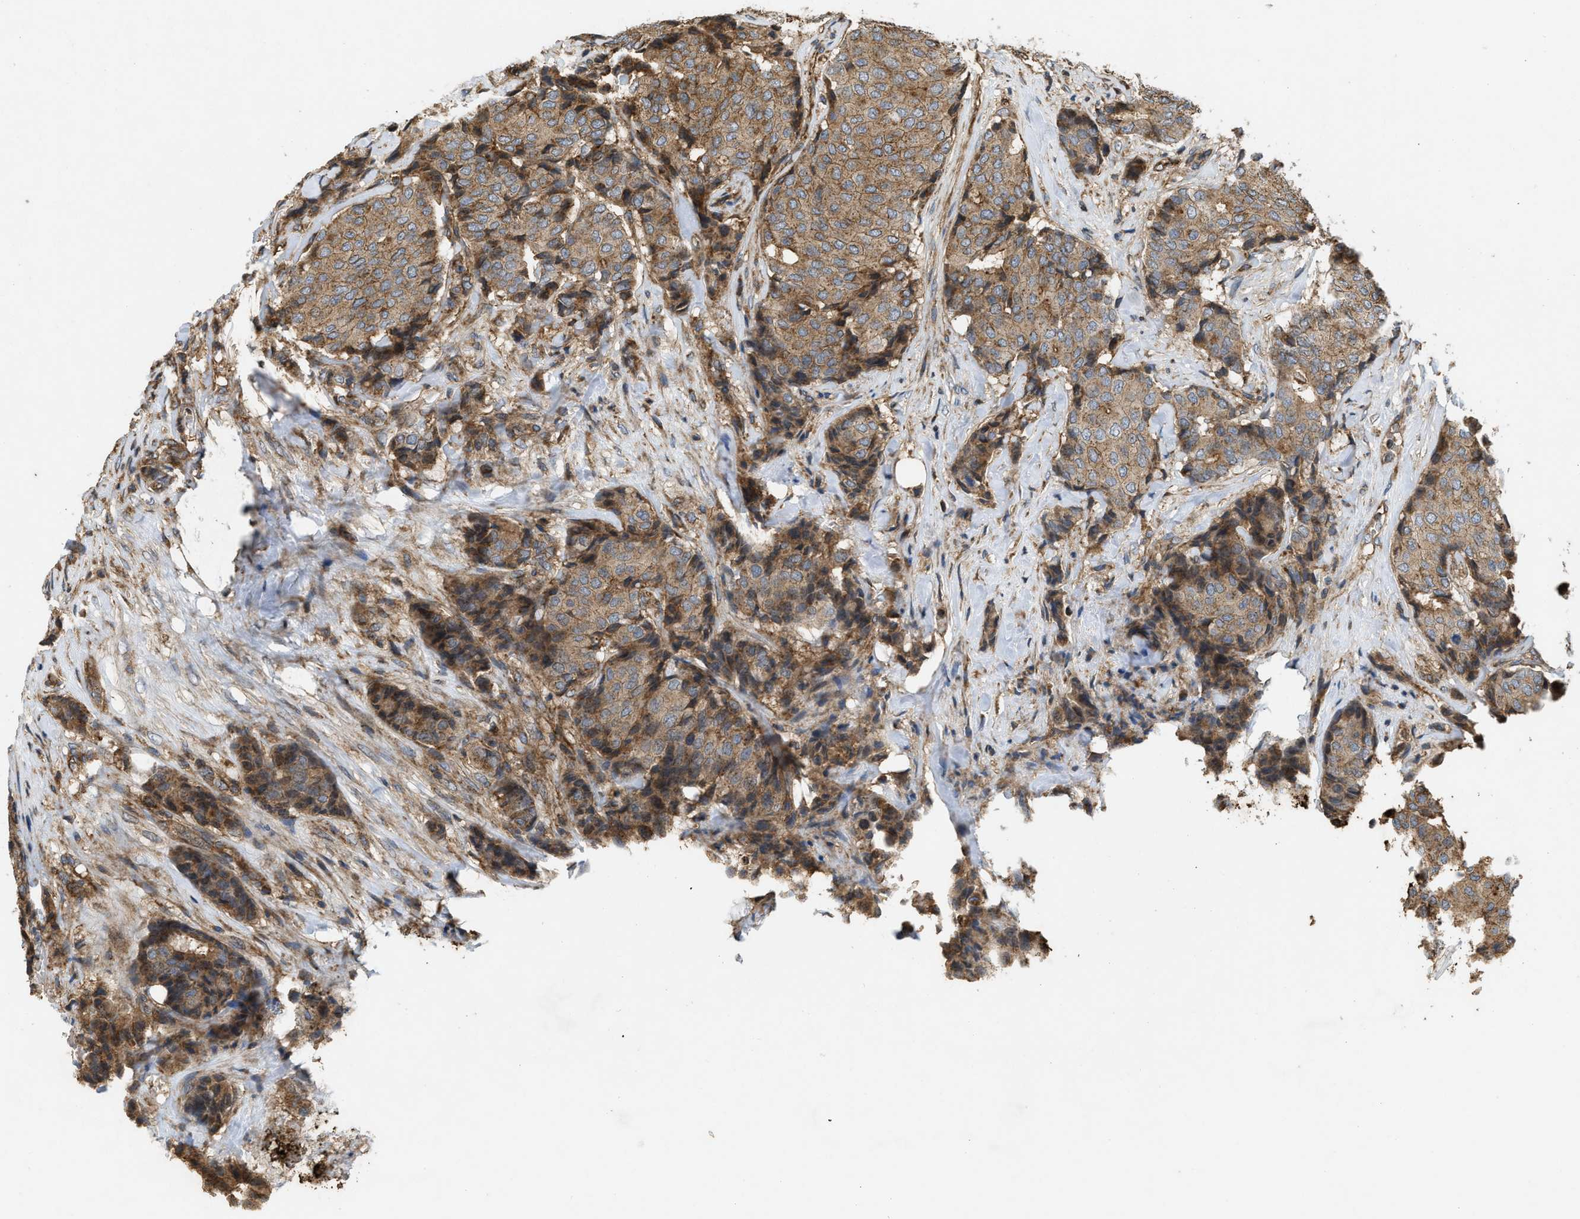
{"staining": {"intensity": "moderate", "quantity": ">75%", "location": "cytoplasmic/membranous"}, "tissue": "breast cancer", "cell_type": "Tumor cells", "image_type": "cancer", "snomed": [{"axis": "morphology", "description": "Duct carcinoma"}, {"axis": "topography", "description": "Breast"}], "caption": "Immunohistochemical staining of human invasive ductal carcinoma (breast) reveals medium levels of moderate cytoplasmic/membranous protein expression in approximately >75% of tumor cells.", "gene": "GNB4", "patient": {"sex": "female", "age": 75}}